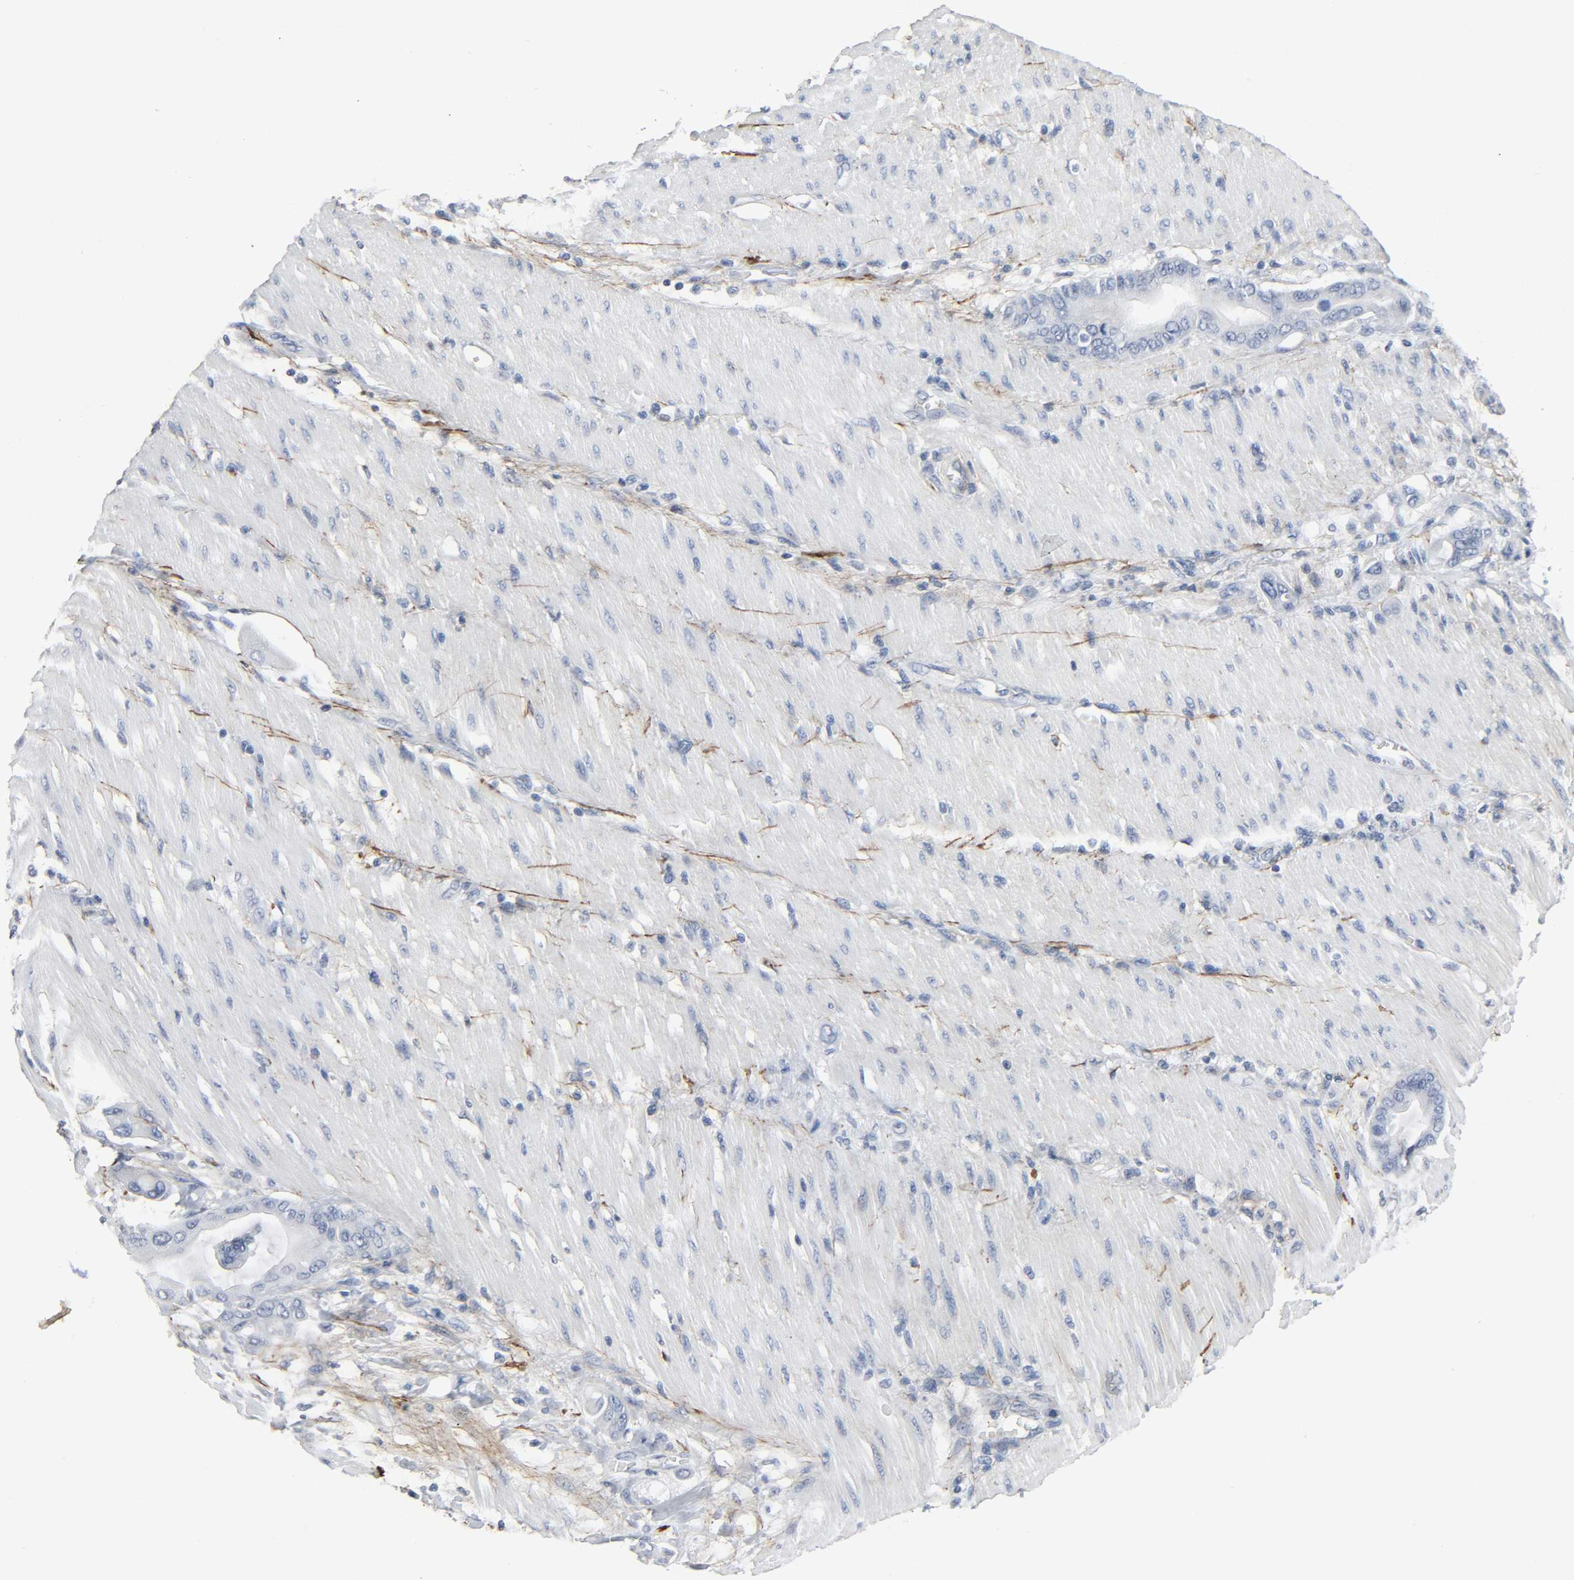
{"staining": {"intensity": "negative", "quantity": "none", "location": "none"}, "tissue": "pancreatic cancer", "cell_type": "Tumor cells", "image_type": "cancer", "snomed": [{"axis": "morphology", "description": "Adenocarcinoma, NOS"}, {"axis": "morphology", "description": "Adenocarcinoma, metastatic, NOS"}, {"axis": "topography", "description": "Lymph node"}, {"axis": "topography", "description": "Pancreas"}, {"axis": "topography", "description": "Duodenum"}], "caption": "This is an immunohistochemistry micrograph of pancreatic cancer. There is no positivity in tumor cells.", "gene": "FBLN5", "patient": {"sex": "female", "age": 64}}